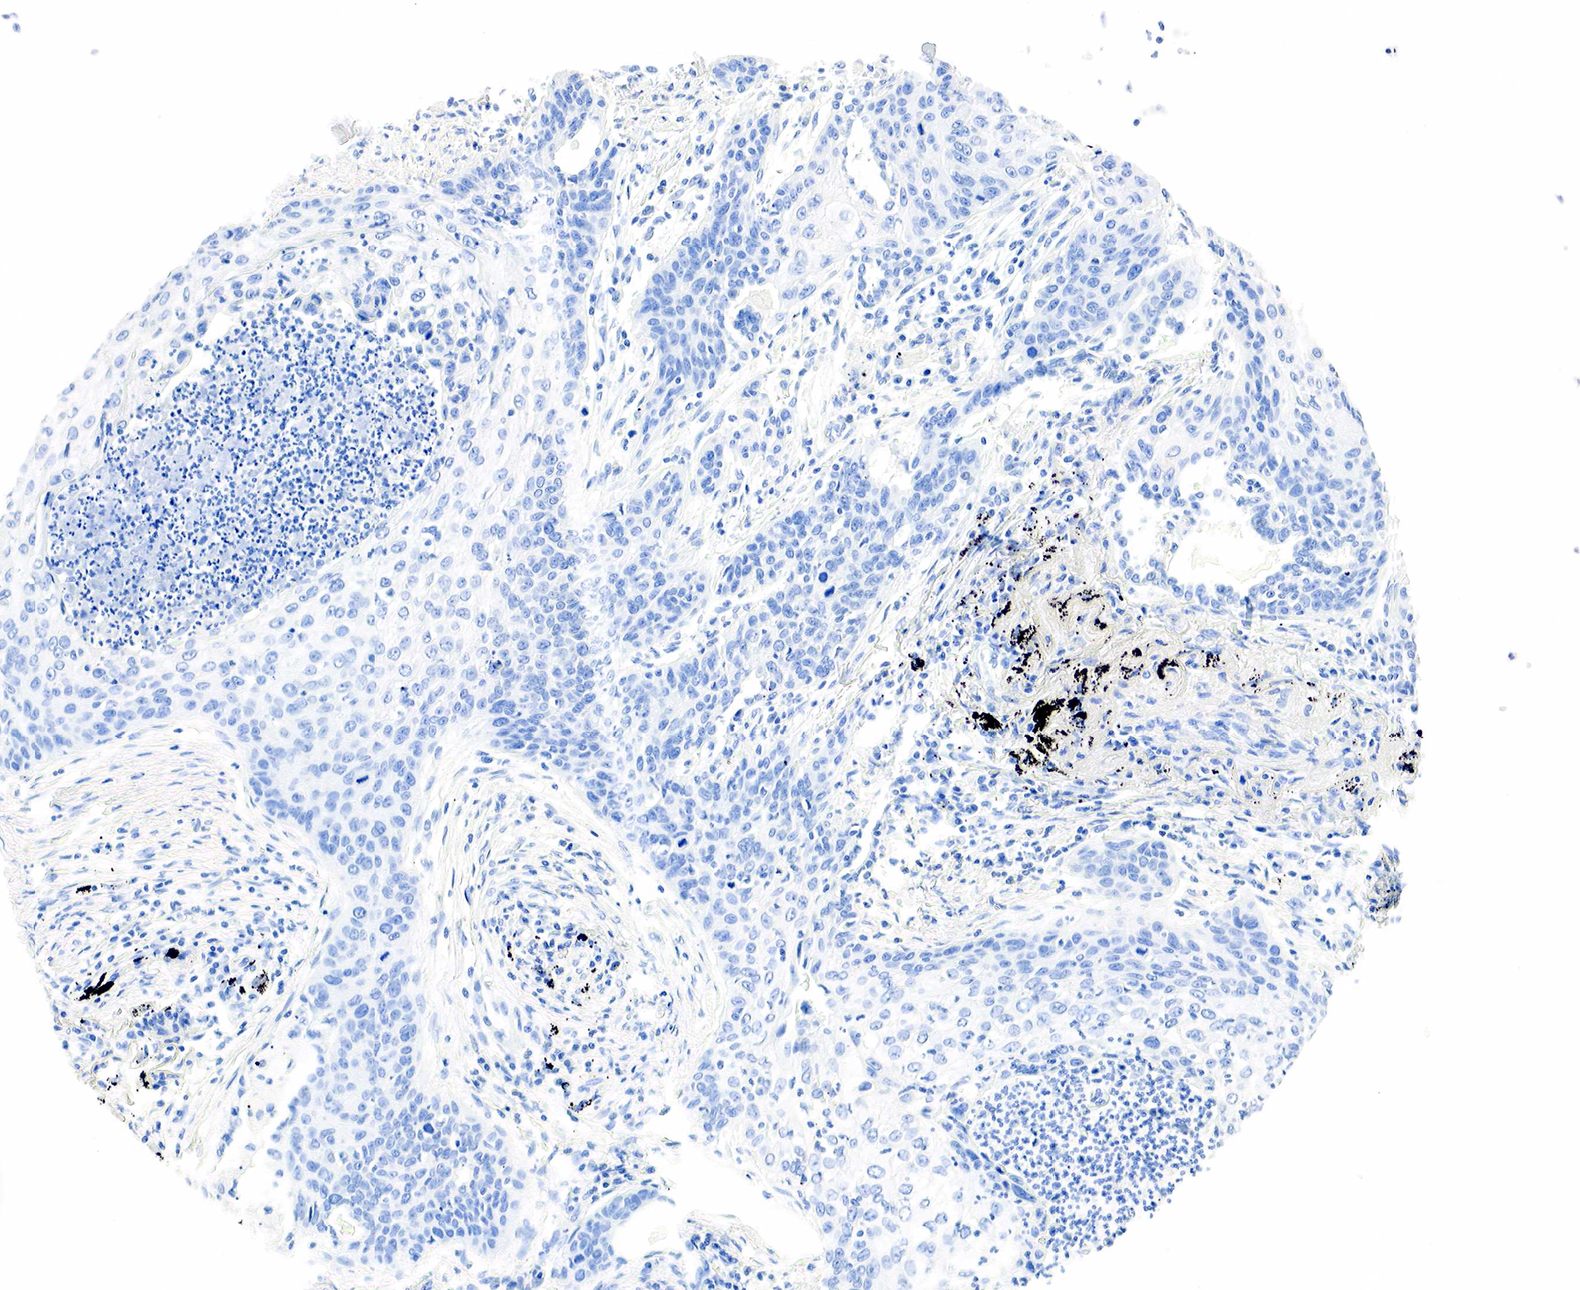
{"staining": {"intensity": "negative", "quantity": "none", "location": "none"}, "tissue": "lung cancer", "cell_type": "Tumor cells", "image_type": "cancer", "snomed": [{"axis": "morphology", "description": "Squamous cell carcinoma, NOS"}, {"axis": "topography", "description": "Lung"}], "caption": "High power microscopy micrograph of an immunohistochemistry (IHC) image of lung cancer, revealing no significant expression in tumor cells.", "gene": "PTH", "patient": {"sex": "male", "age": 71}}